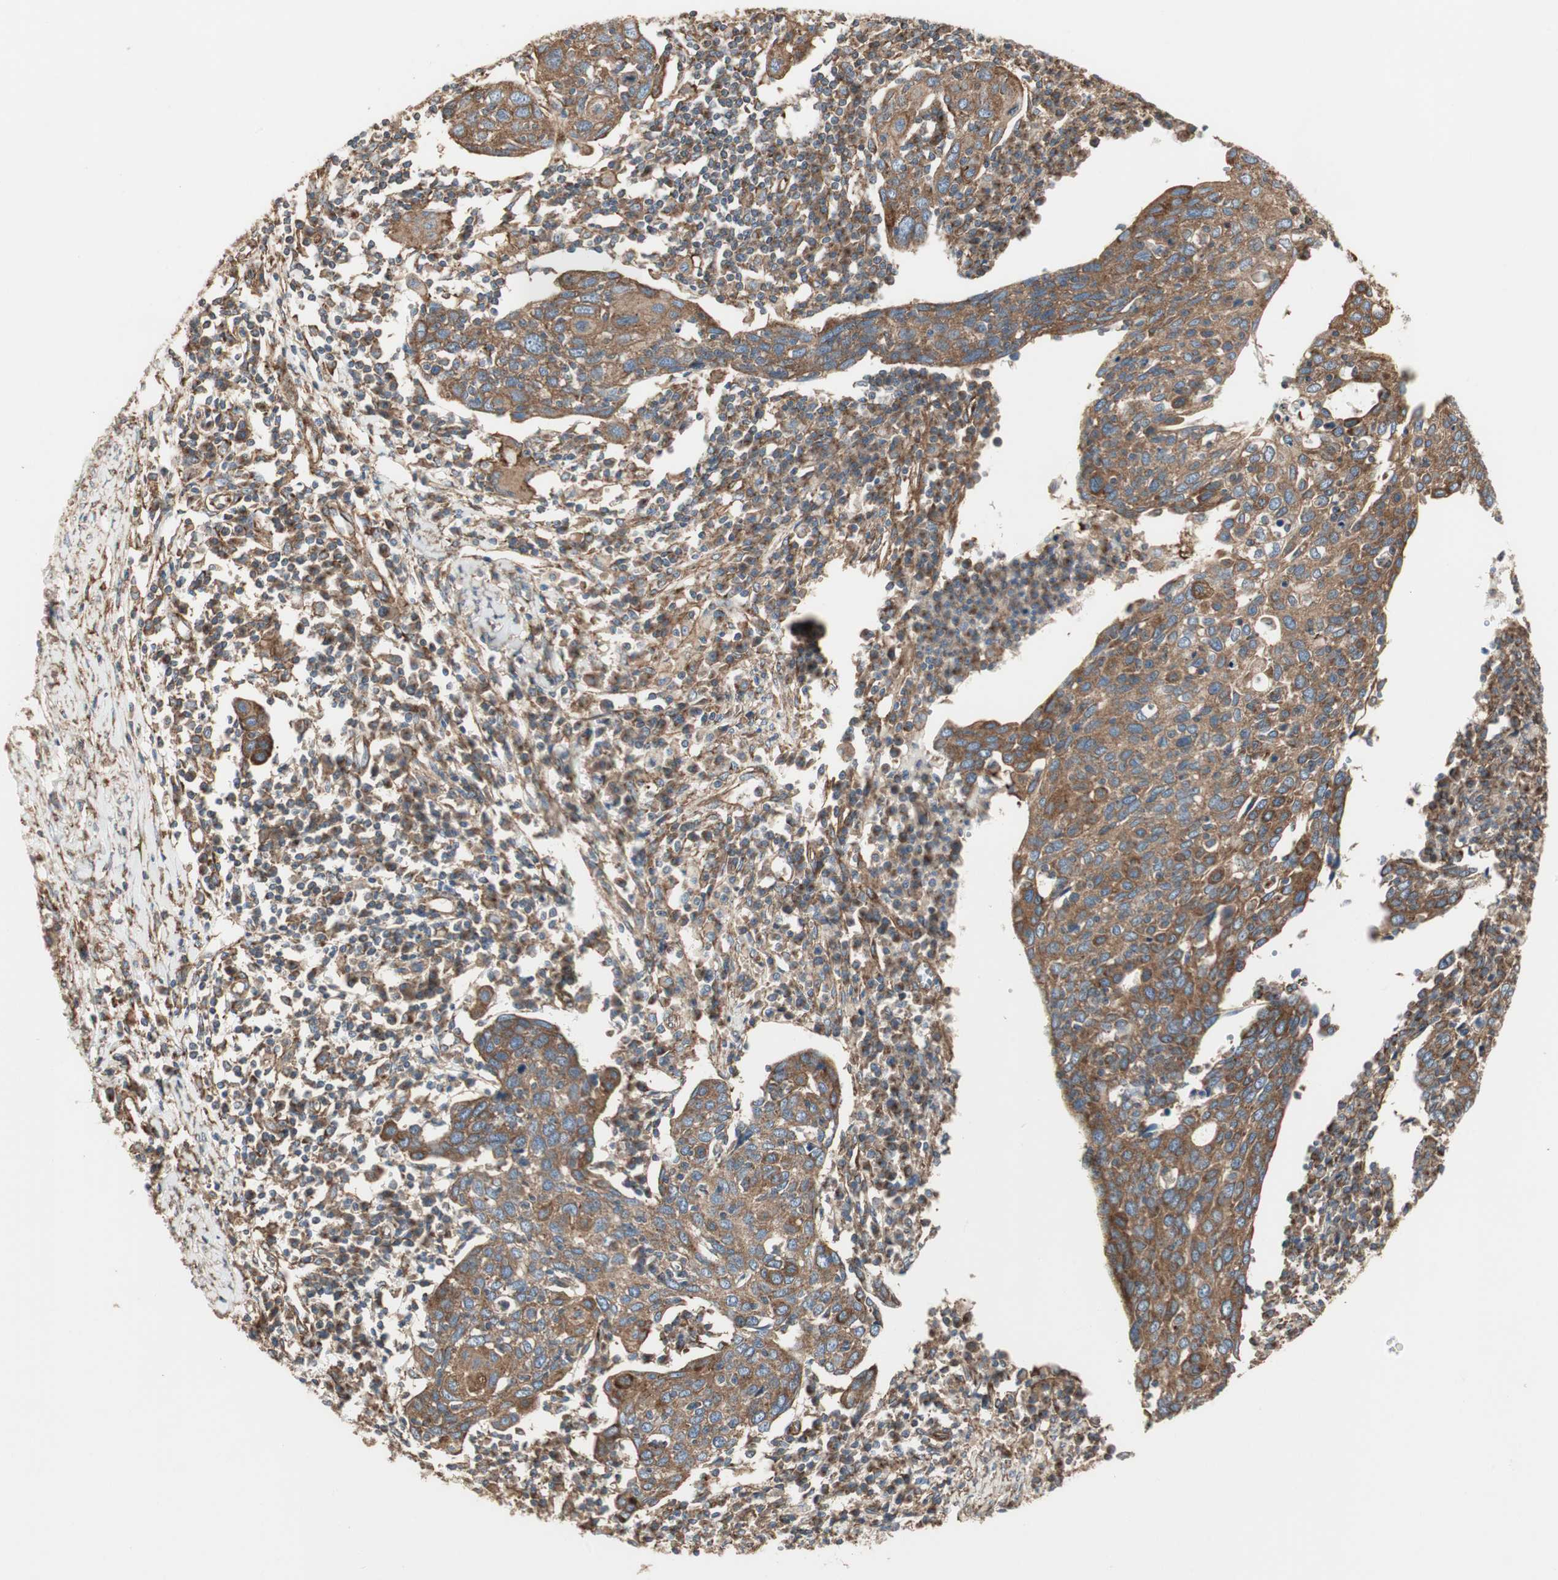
{"staining": {"intensity": "strong", "quantity": ">75%", "location": "cytoplasmic/membranous"}, "tissue": "cervical cancer", "cell_type": "Tumor cells", "image_type": "cancer", "snomed": [{"axis": "morphology", "description": "Squamous cell carcinoma, NOS"}, {"axis": "topography", "description": "Cervix"}], "caption": "IHC photomicrograph of cervical cancer (squamous cell carcinoma) stained for a protein (brown), which shows high levels of strong cytoplasmic/membranous expression in about >75% of tumor cells.", "gene": "H6PD", "patient": {"sex": "female", "age": 40}}